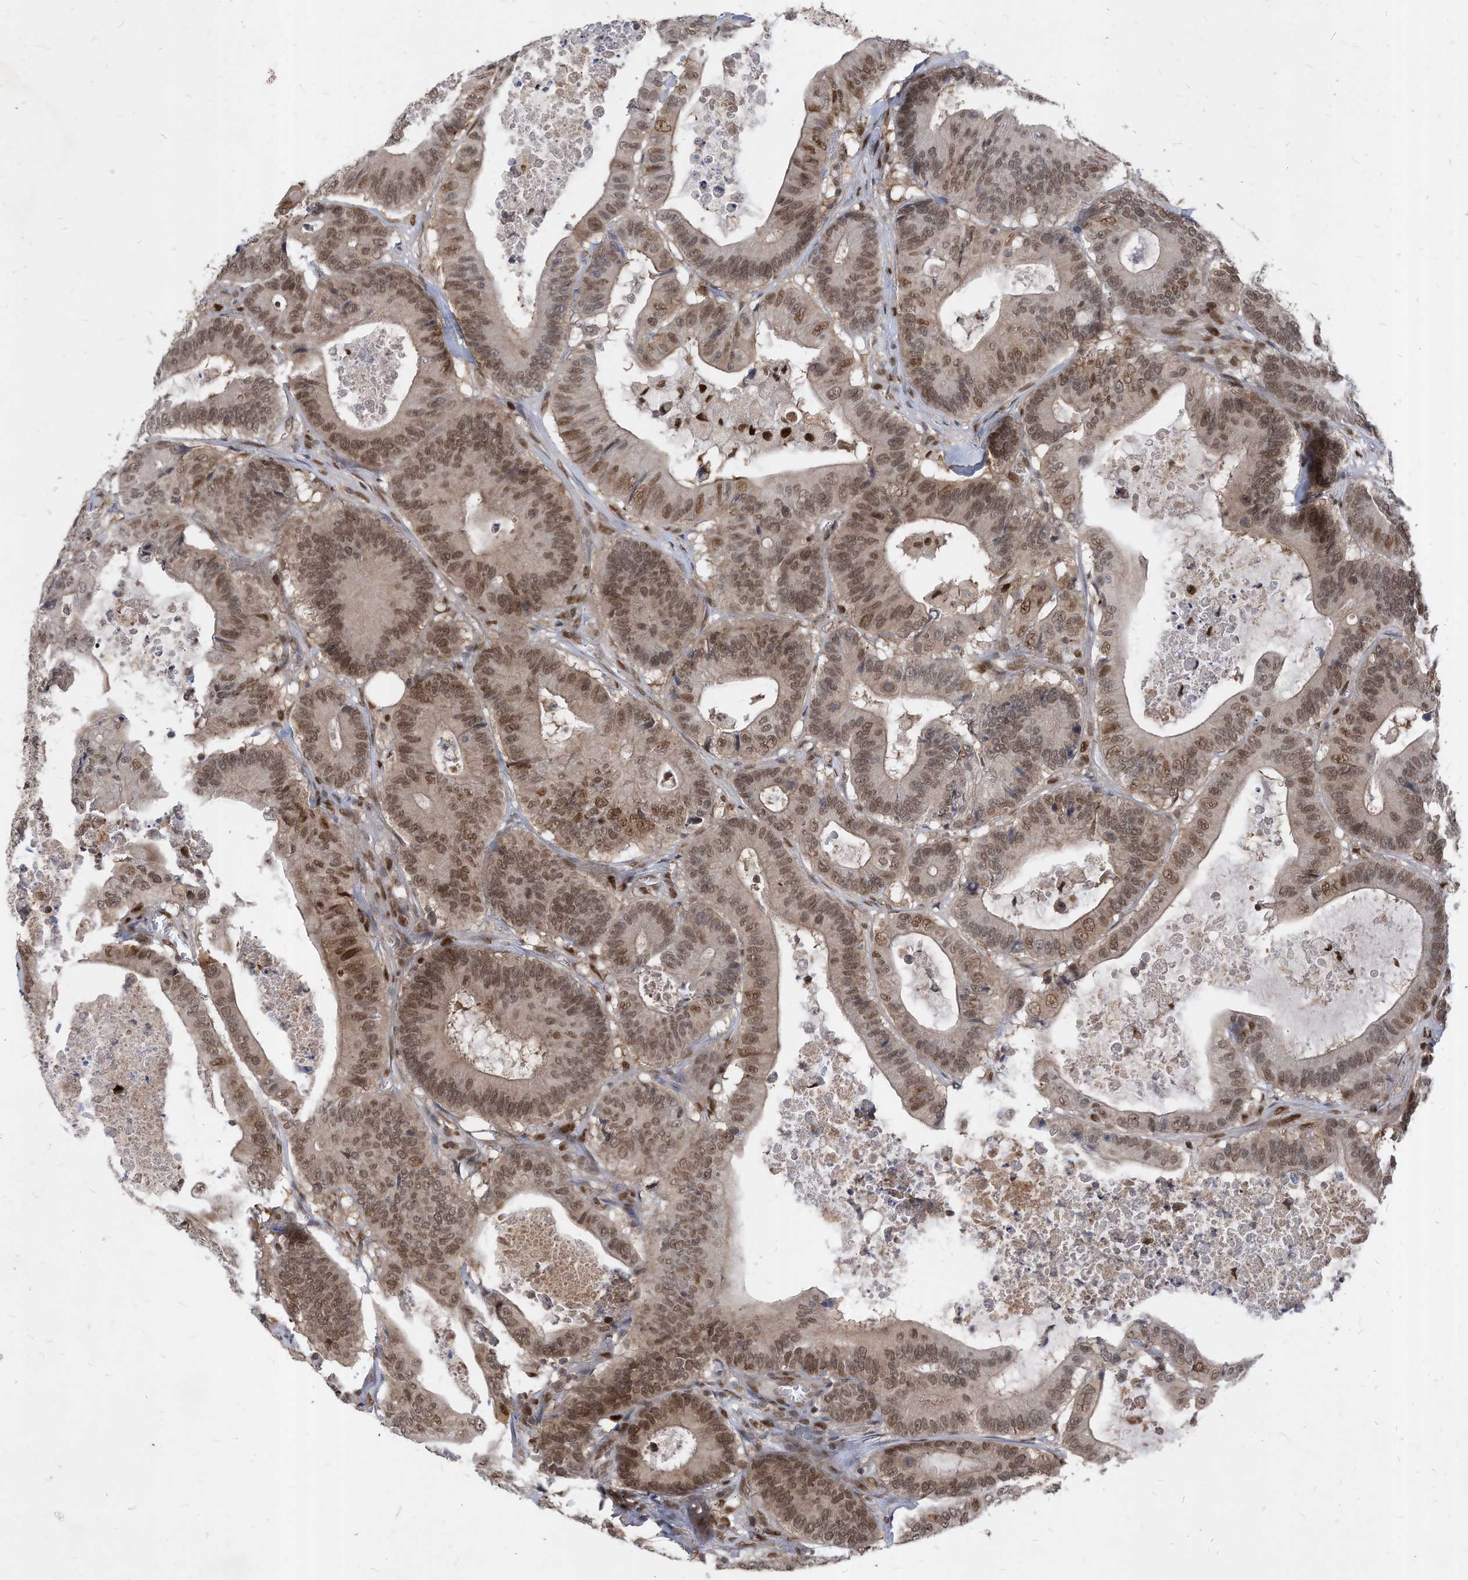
{"staining": {"intensity": "moderate", "quantity": ">75%", "location": "nuclear"}, "tissue": "colorectal cancer", "cell_type": "Tumor cells", "image_type": "cancer", "snomed": [{"axis": "morphology", "description": "Adenocarcinoma, NOS"}, {"axis": "topography", "description": "Colon"}], "caption": "Immunohistochemical staining of human adenocarcinoma (colorectal) exhibits medium levels of moderate nuclear staining in about >75% of tumor cells. (IHC, brightfield microscopy, high magnification).", "gene": "KPNB1", "patient": {"sex": "female", "age": 84}}